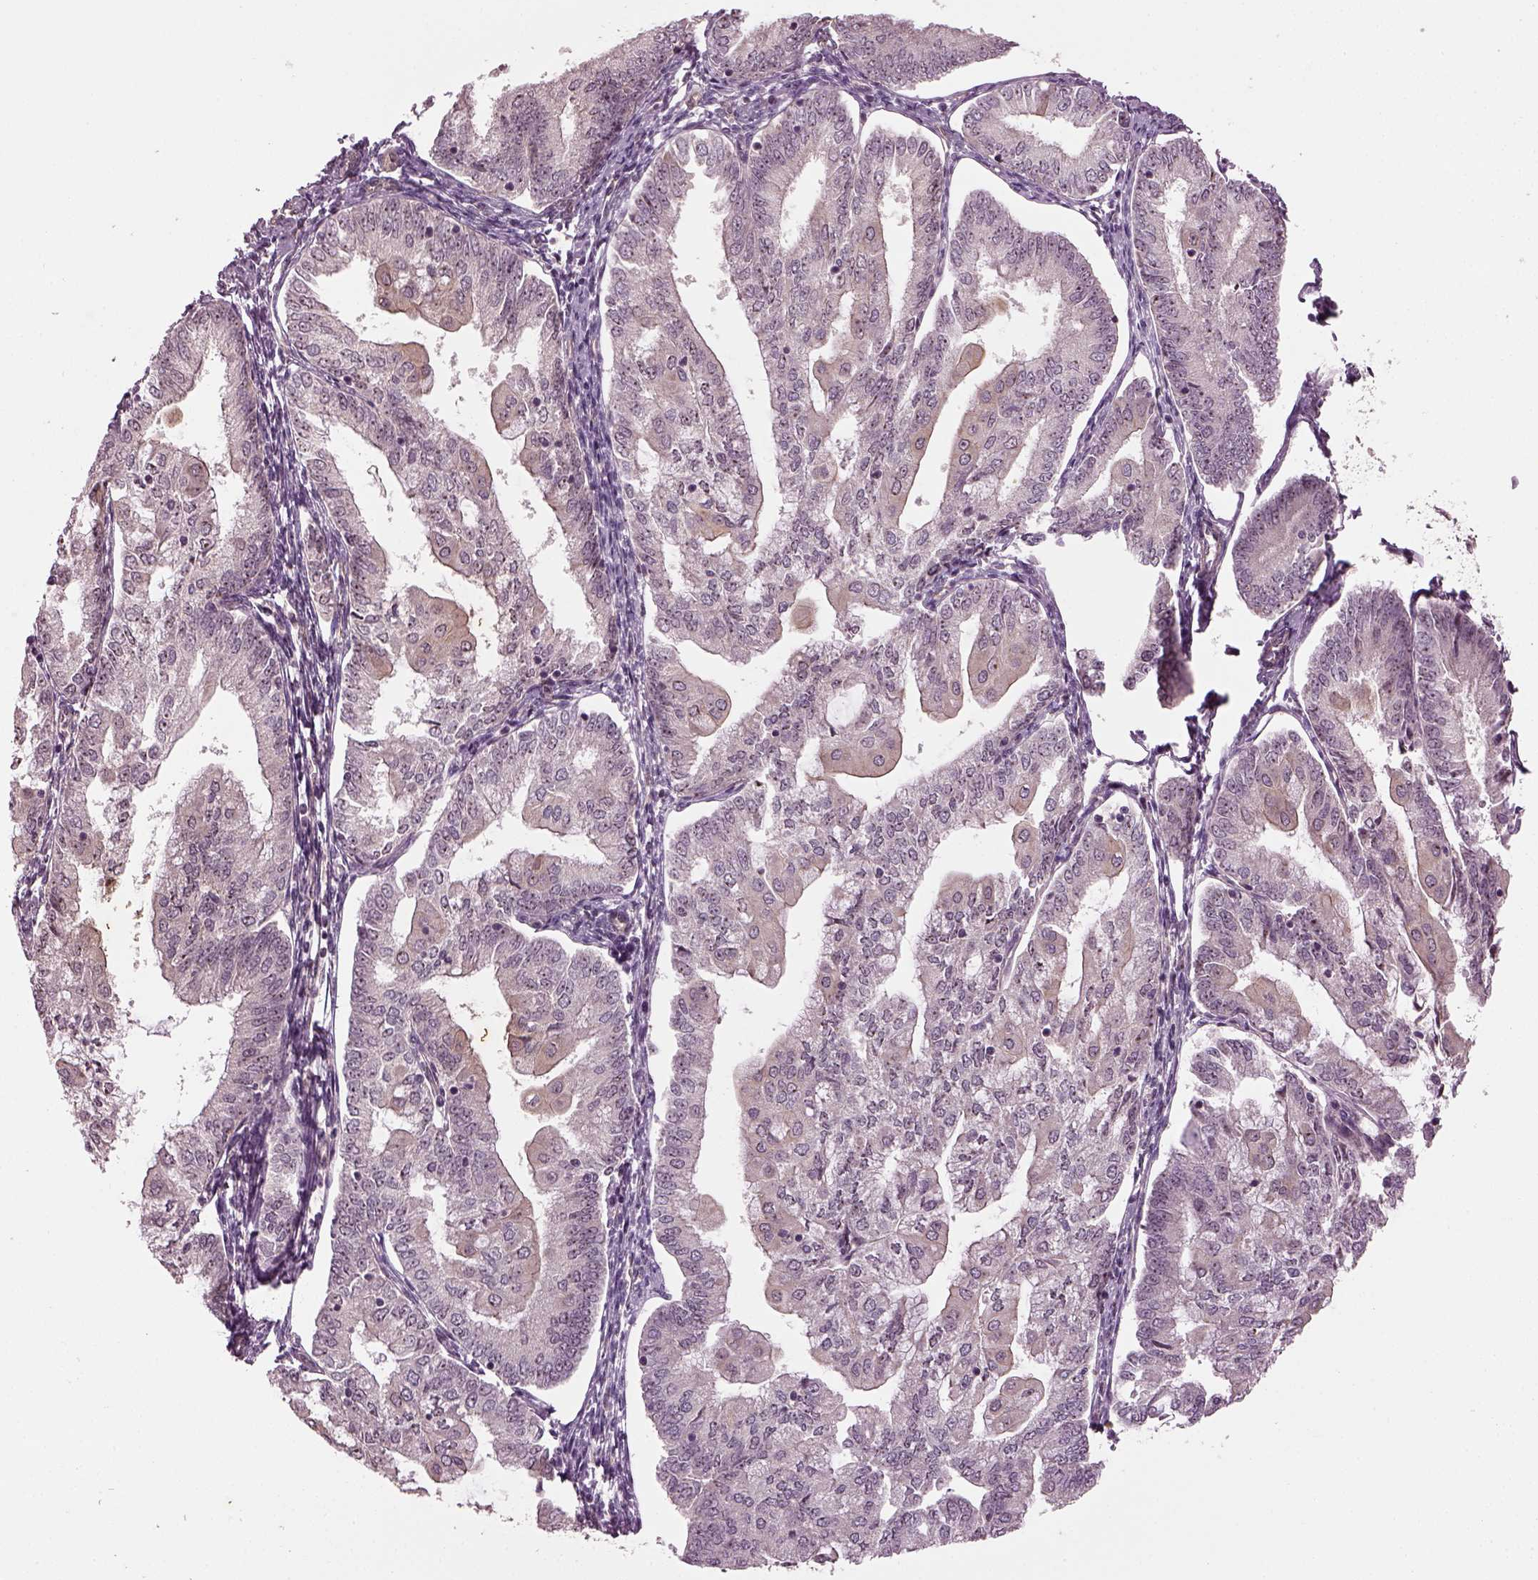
{"staining": {"intensity": "weak", "quantity": "25%-75%", "location": "nuclear"}, "tissue": "endometrial cancer", "cell_type": "Tumor cells", "image_type": "cancer", "snomed": [{"axis": "morphology", "description": "Adenocarcinoma, NOS"}, {"axis": "topography", "description": "Endometrium"}], "caption": "This histopathology image displays immunohistochemistry (IHC) staining of endometrial adenocarcinoma, with low weak nuclear expression in about 25%-75% of tumor cells.", "gene": "GNRH1", "patient": {"sex": "female", "age": 55}}